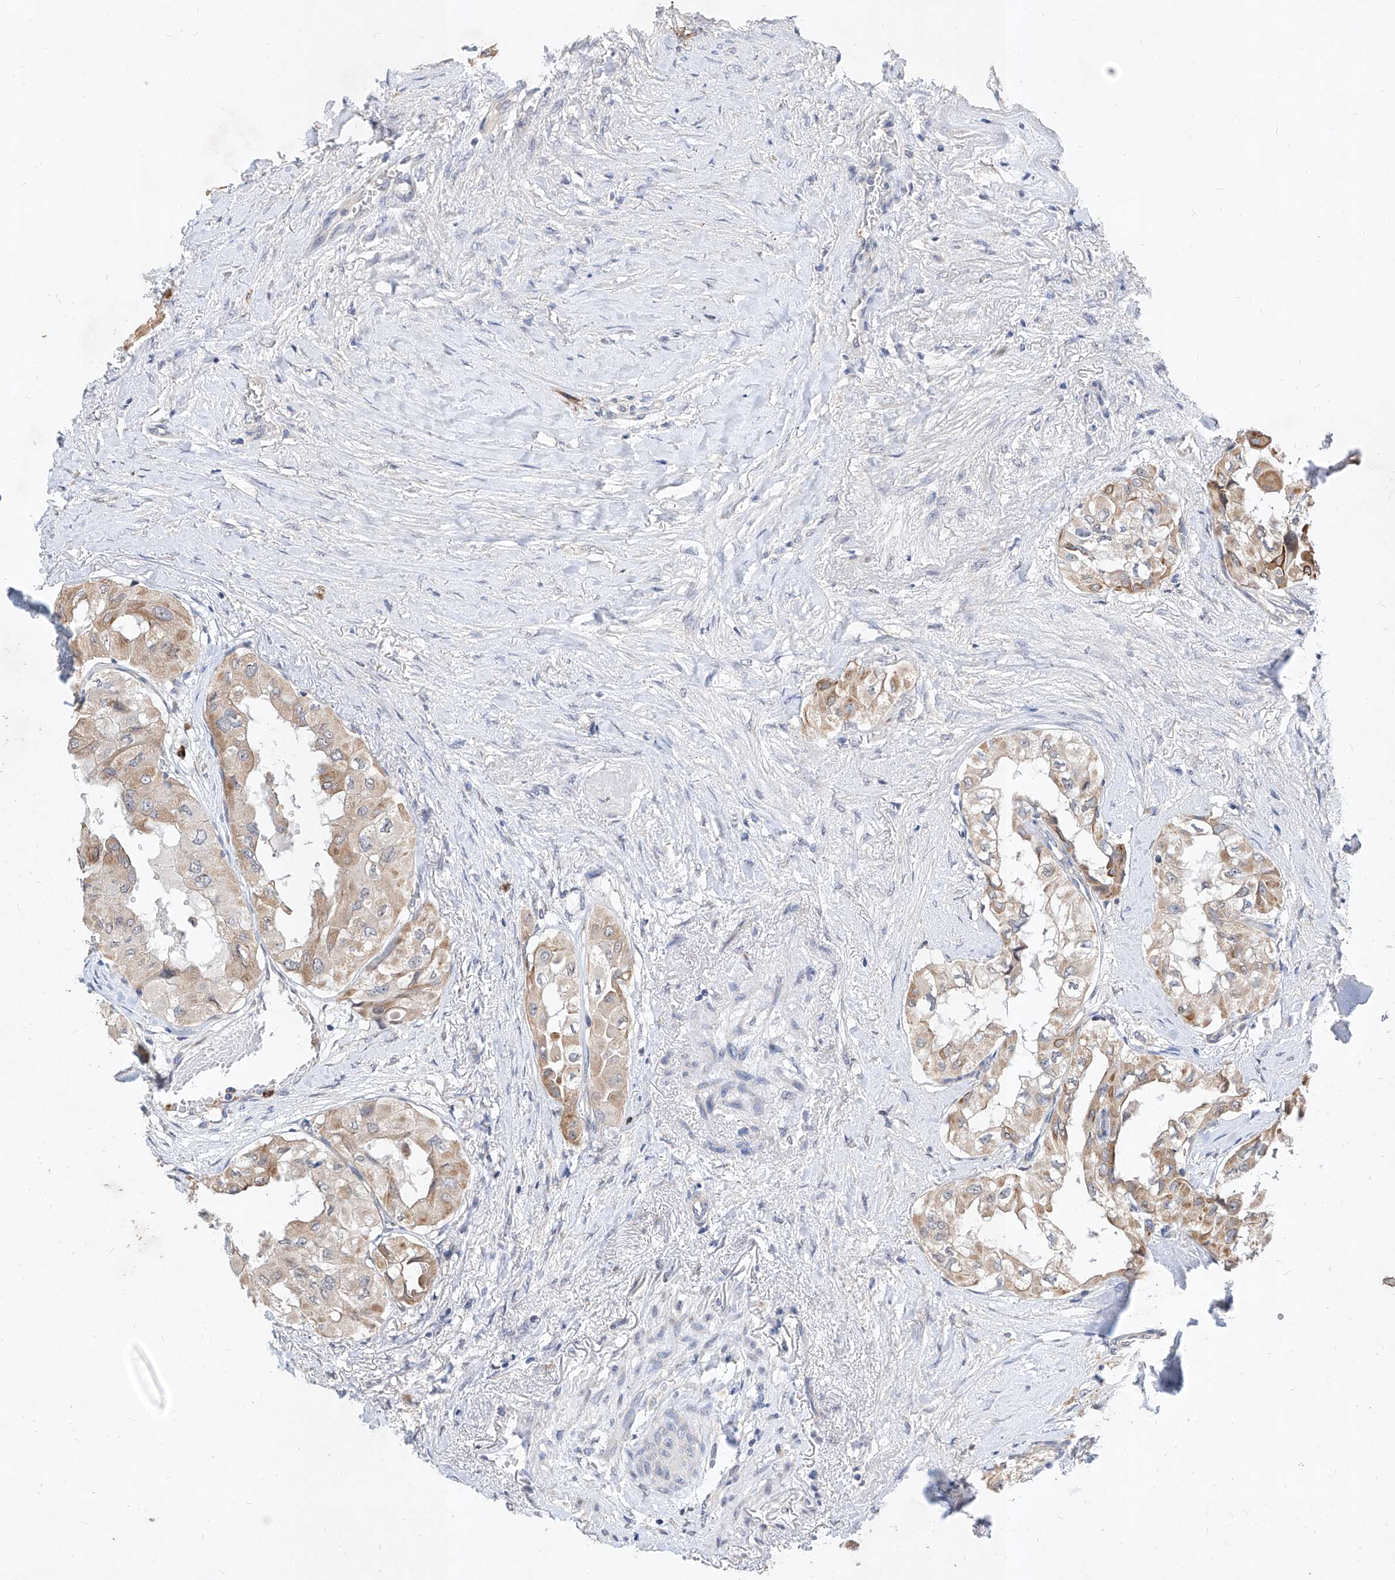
{"staining": {"intensity": "moderate", "quantity": ">75%", "location": "cytoplasmic/membranous"}, "tissue": "thyroid cancer", "cell_type": "Tumor cells", "image_type": "cancer", "snomed": [{"axis": "morphology", "description": "Papillary adenocarcinoma, NOS"}, {"axis": "topography", "description": "Thyroid gland"}], "caption": "About >75% of tumor cells in human thyroid cancer display moderate cytoplasmic/membranous protein staining as visualized by brown immunohistochemical staining.", "gene": "MFSD4B", "patient": {"sex": "female", "age": 59}}